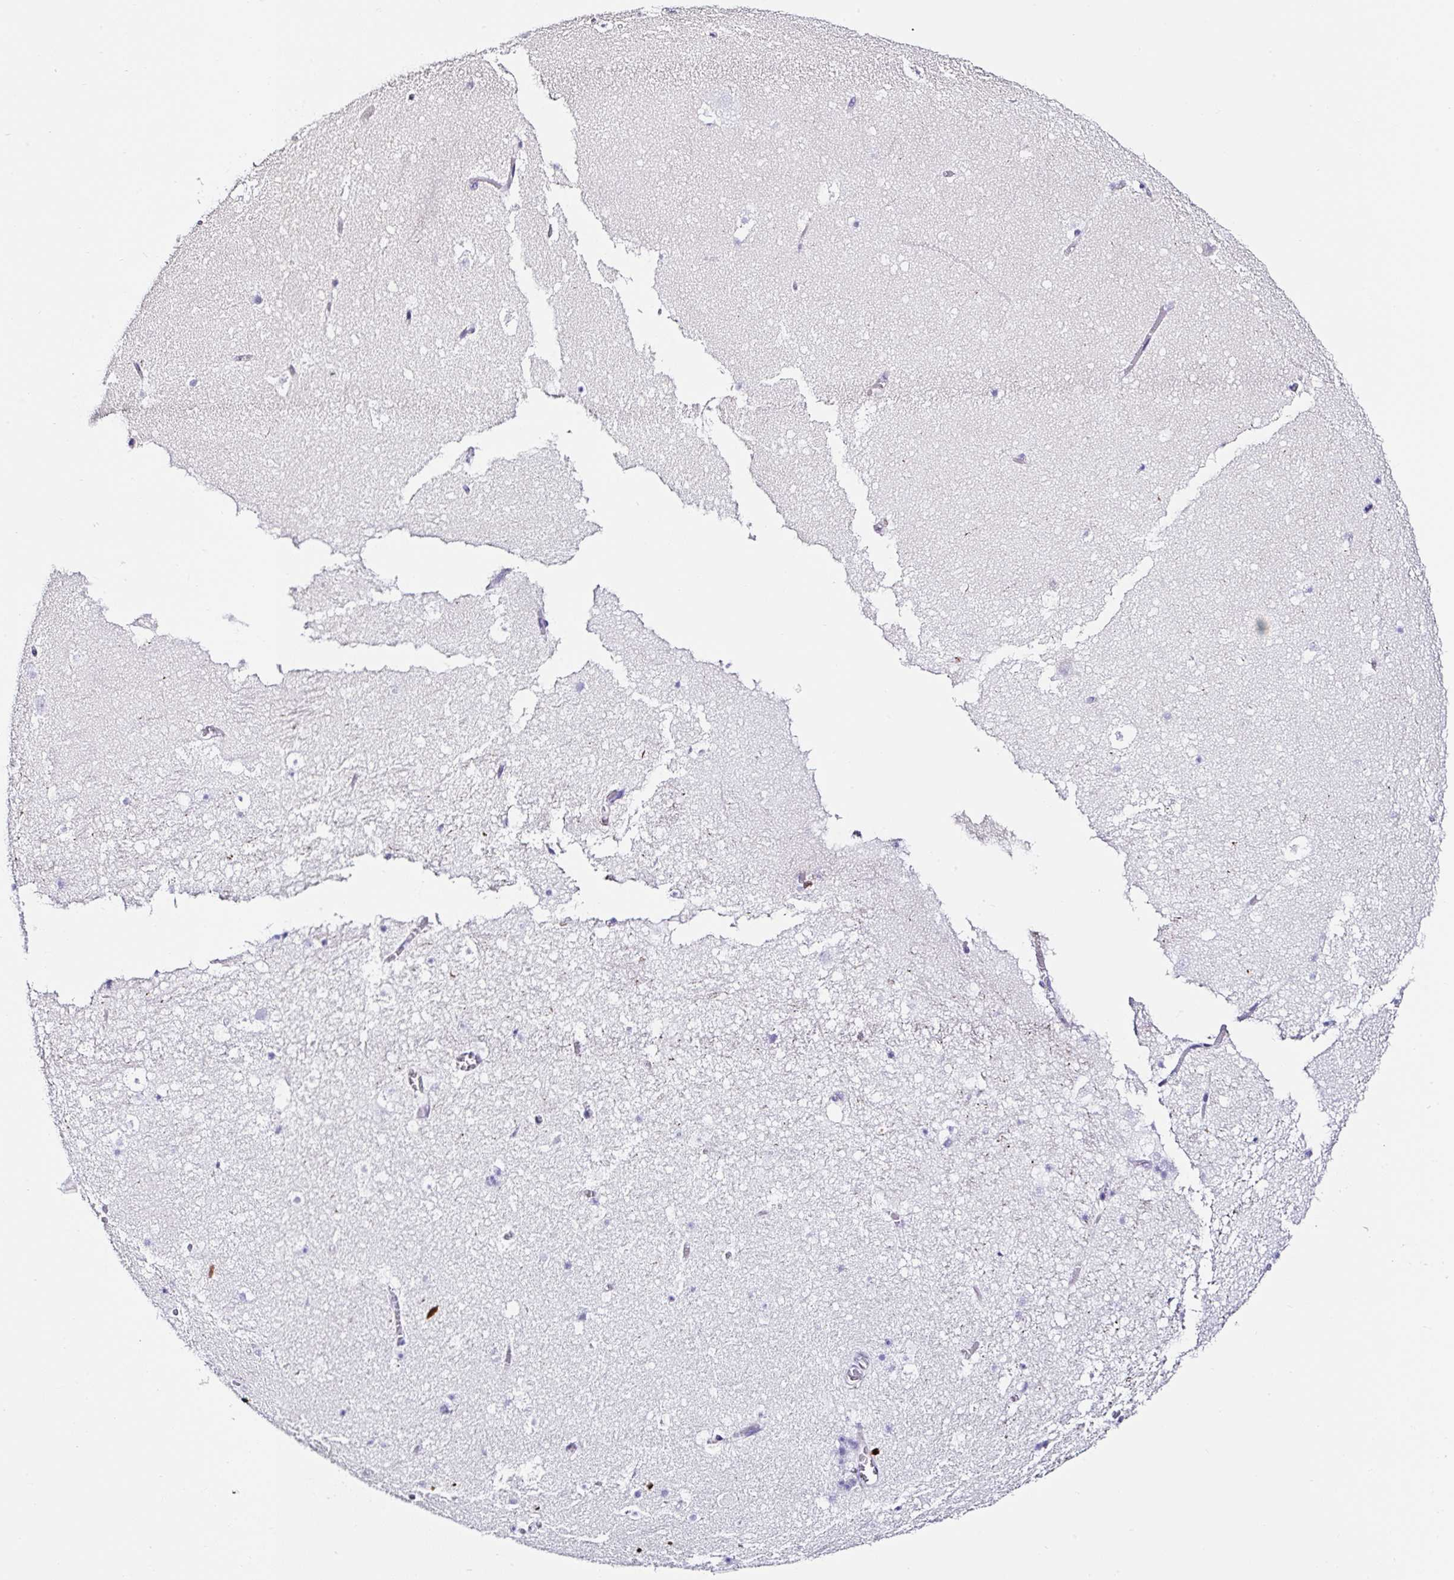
{"staining": {"intensity": "negative", "quantity": "none", "location": "none"}, "tissue": "hippocampus", "cell_type": "Glial cells", "image_type": "normal", "snomed": [{"axis": "morphology", "description": "Normal tissue, NOS"}, {"axis": "topography", "description": "Hippocampus"}], "caption": "Immunohistochemistry (IHC) image of unremarkable human hippocampus stained for a protein (brown), which exhibits no positivity in glial cells.", "gene": "TMPRSS11E", "patient": {"sex": "female", "age": 42}}